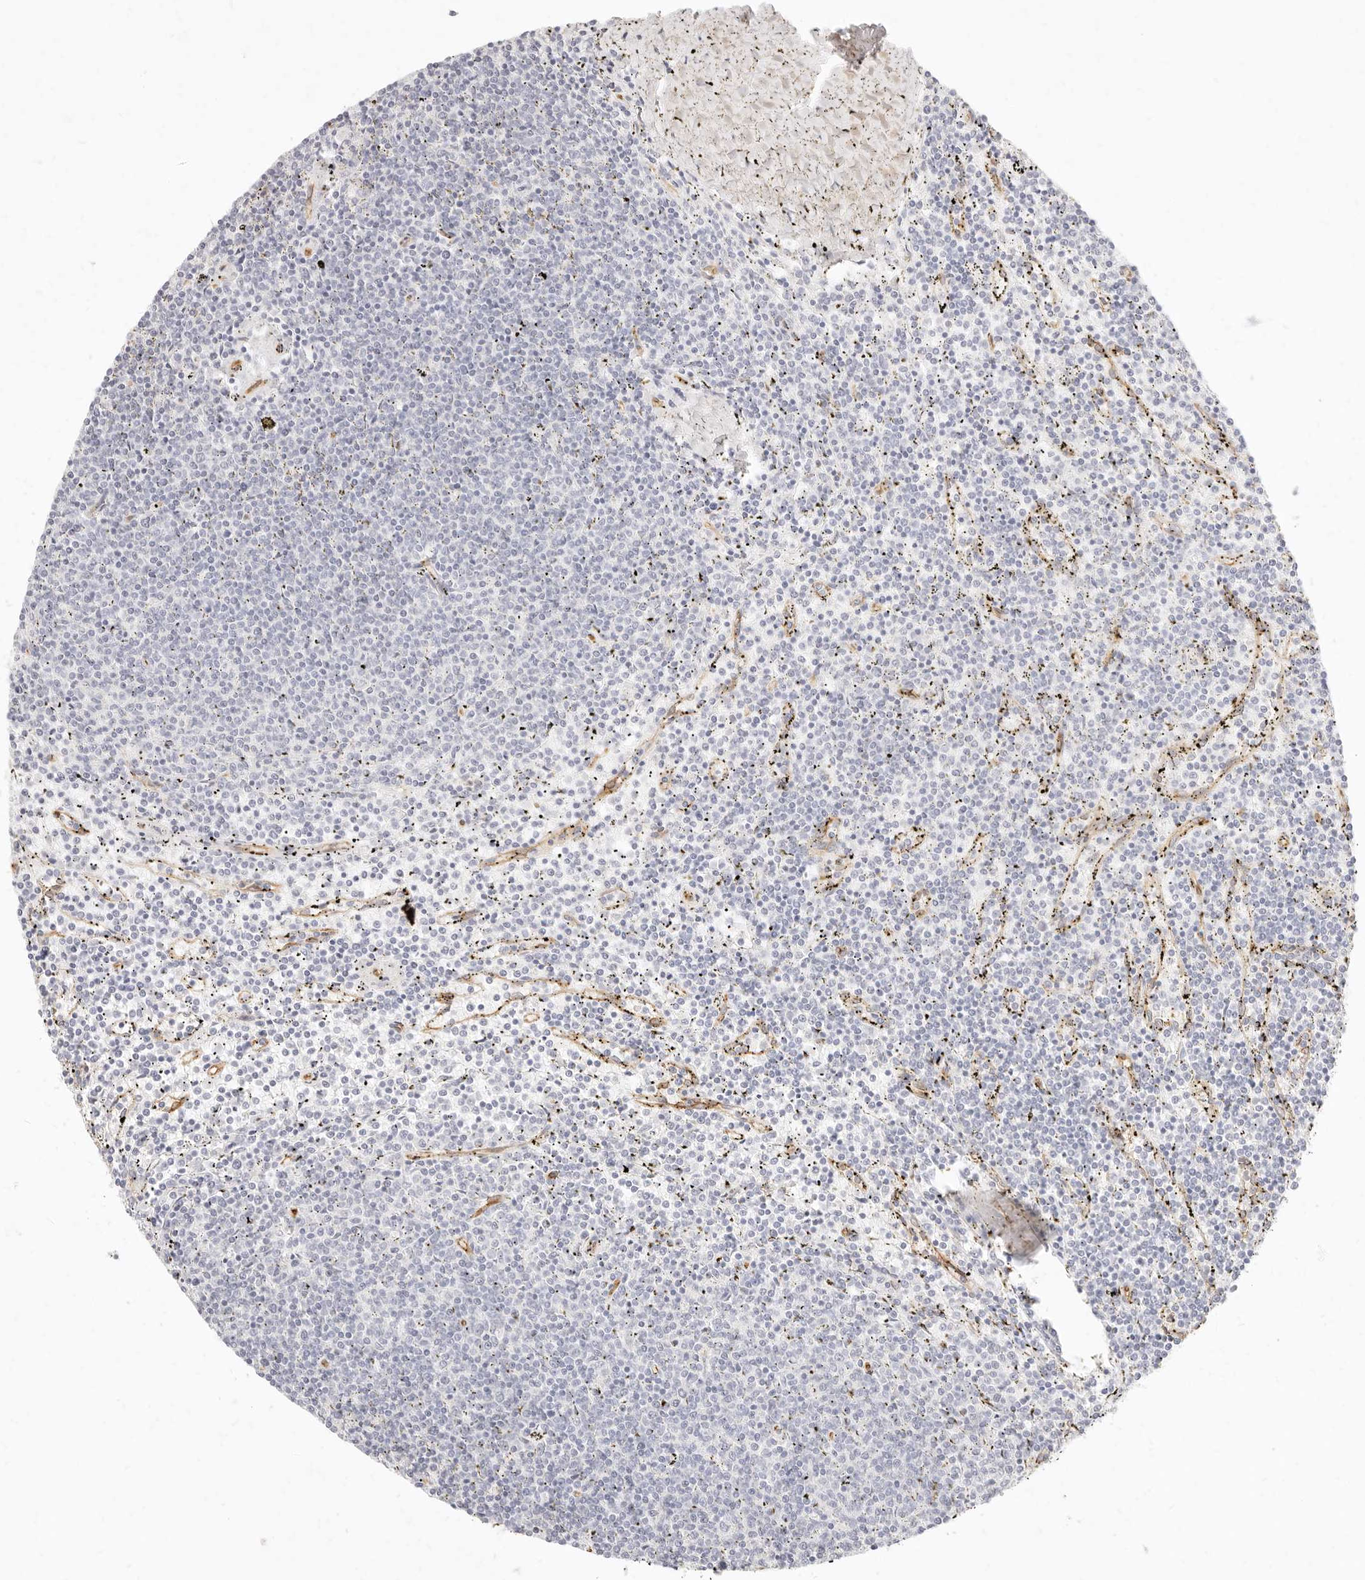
{"staining": {"intensity": "negative", "quantity": "none", "location": "none"}, "tissue": "lymphoma", "cell_type": "Tumor cells", "image_type": "cancer", "snomed": [{"axis": "morphology", "description": "Malignant lymphoma, non-Hodgkin's type, Low grade"}, {"axis": "topography", "description": "Spleen"}], "caption": "There is no significant staining in tumor cells of low-grade malignant lymphoma, non-Hodgkin's type.", "gene": "NUS1", "patient": {"sex": "female", "age": 50}}